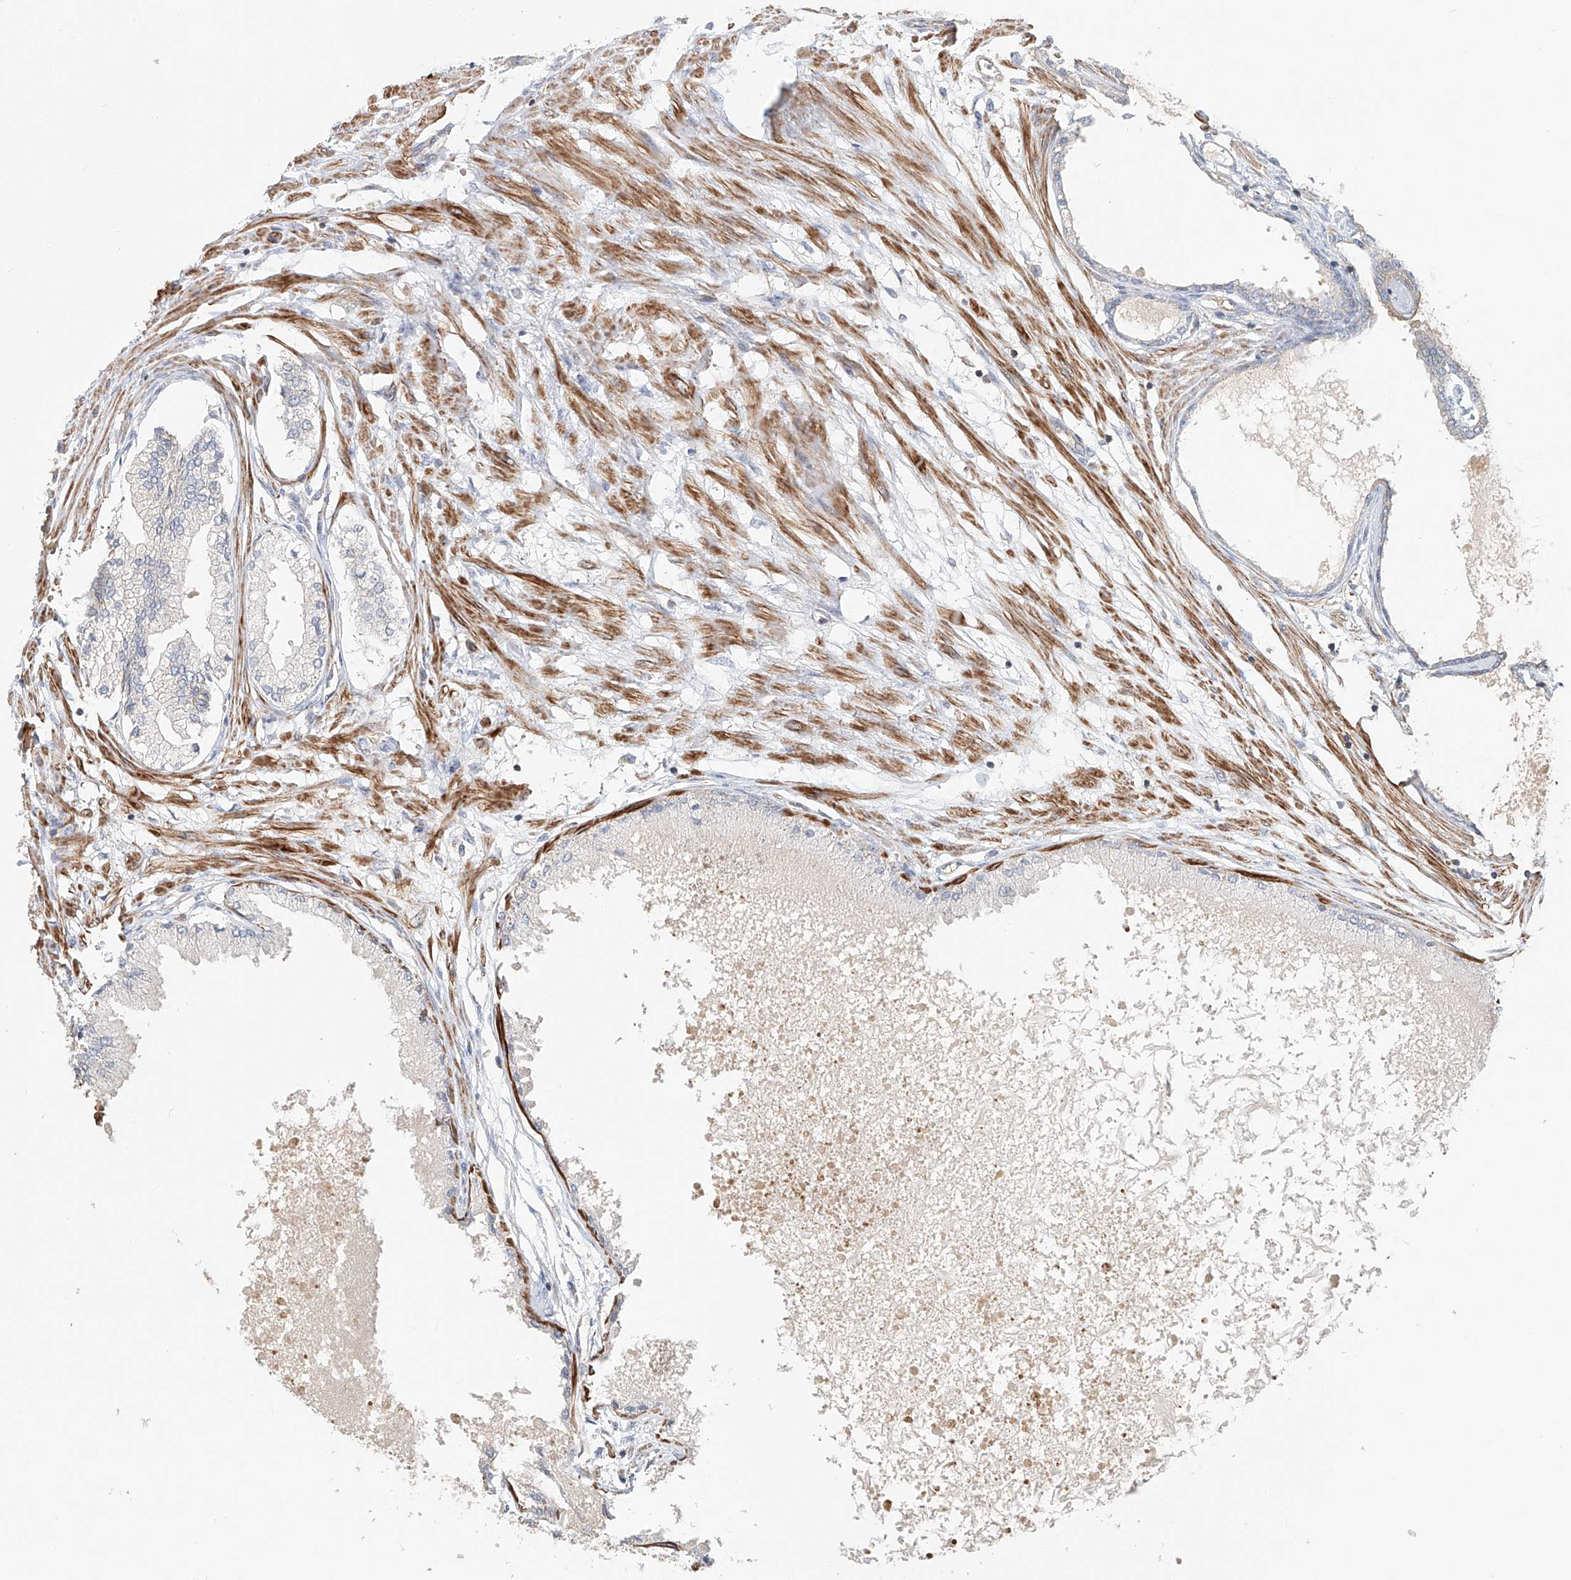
{"staining": {"intensity": "negative", "quantity": "none", "location": "none"}, "tissue": "prostate cancer", "cell_type": "Tumor cells", "image_type": "cancer", "snomed": [{"axis": "morphology", "description": "Adenocarcinoma, Low grade"}, {"axis": "topography", "description": "Prostate"}], "caption": "Immunohistochemistry (IHC) micrograph of human prostate low-grade adenocarcinoma stained for a protein (brown), which displays no expression in tumor cells.", "gene": "FRYL", "patient": {"sex": "male", "age": 63}}